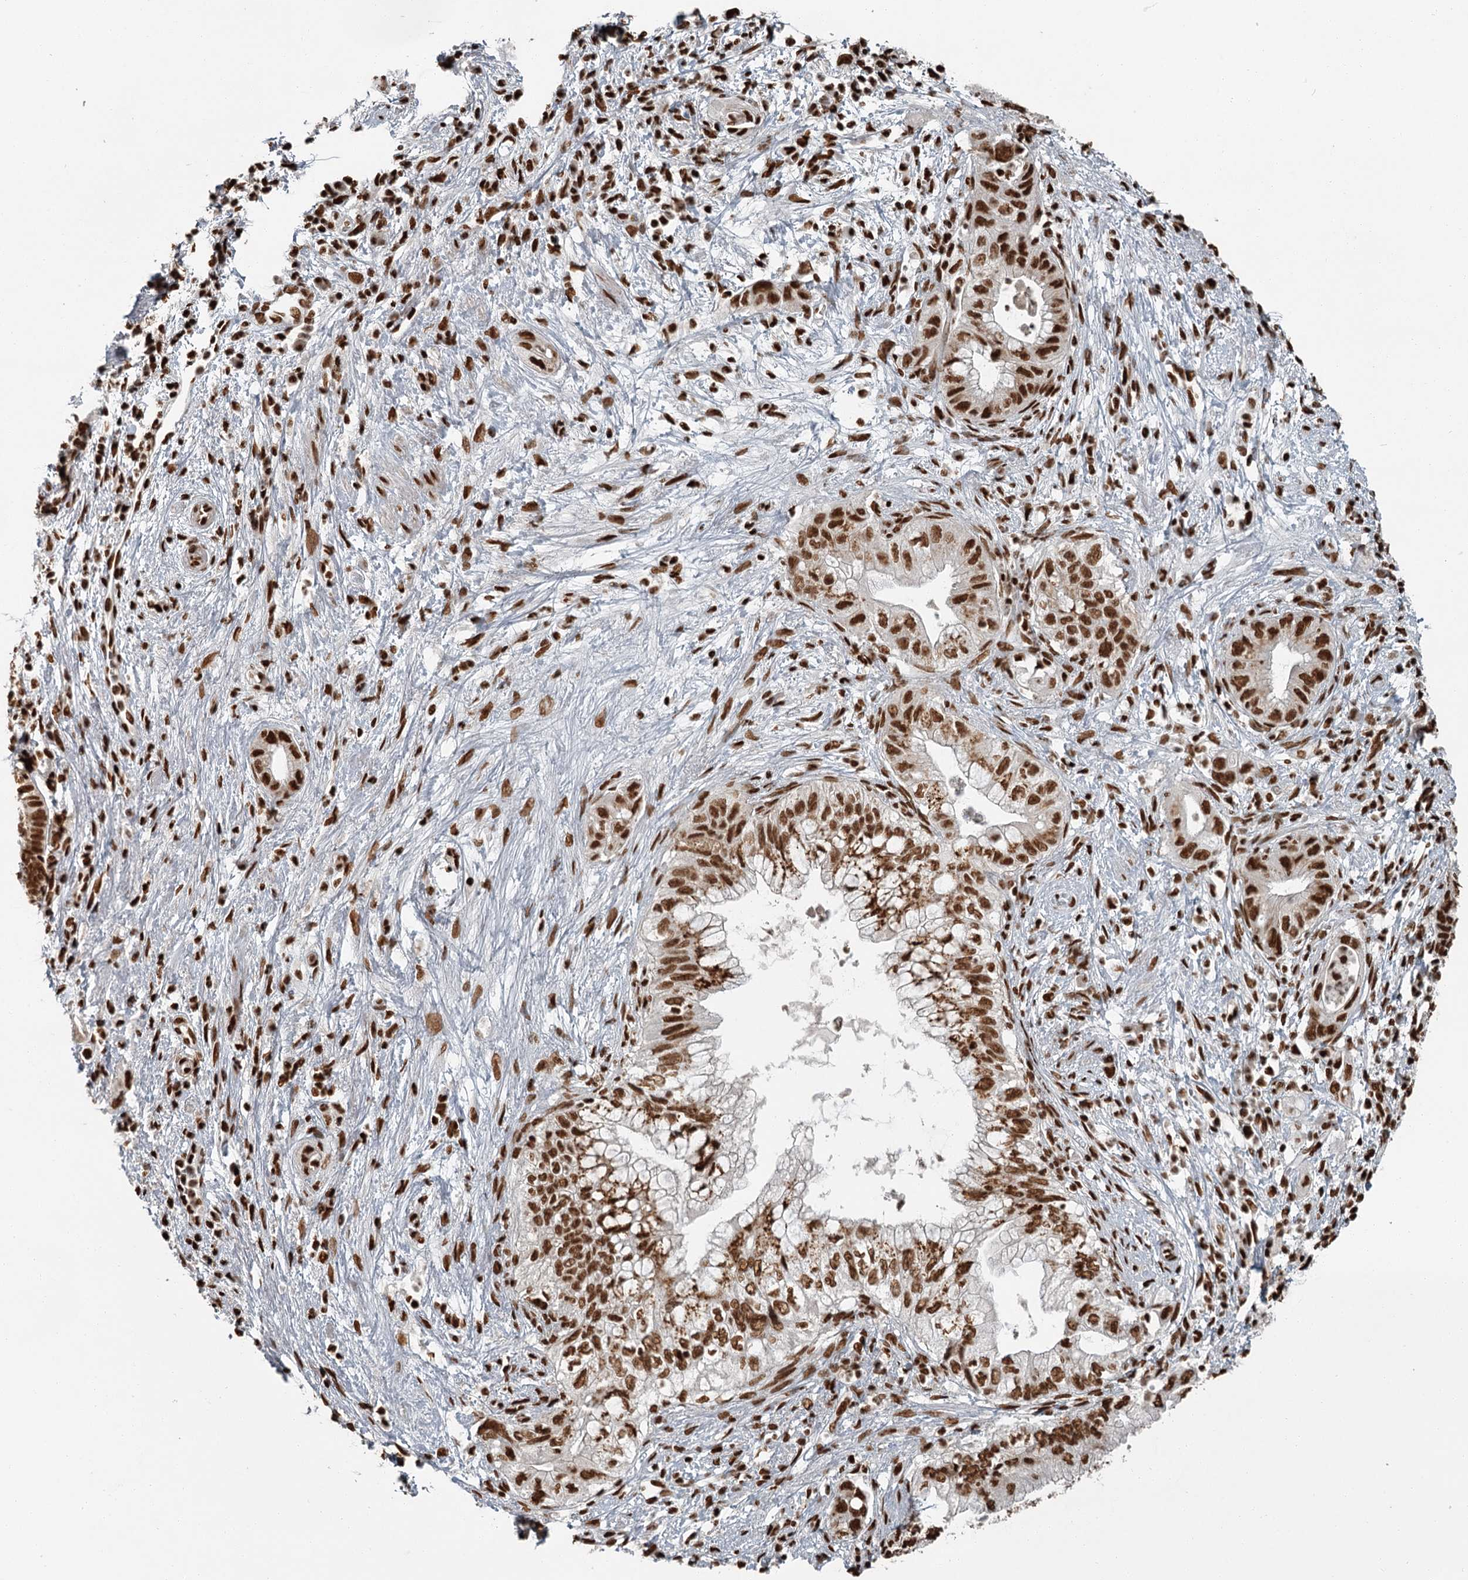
{"staining": {"intensity": "strong", "quantity": ">75%", "location": "nuclear"}, "tissue": "pancreatic cancer", "cell_type": "Tumor cells", "image_type": "cancer", "snomed": [{"axis": "morphology", "description": "Adenocarcinoma, NOS"}, {"axis": "topography", "description": "Pancreas"}], "caption": "Immunohistochemical staining of human pancreatic cancer shows high levels of strong nuclear protein expression in approximately >75% of tumor cells. (brown staining indicates protein expression, while blue staining denotes nuclei).", "gene": "RBBP7", "patient": {"sex": "female", "age": 73}}